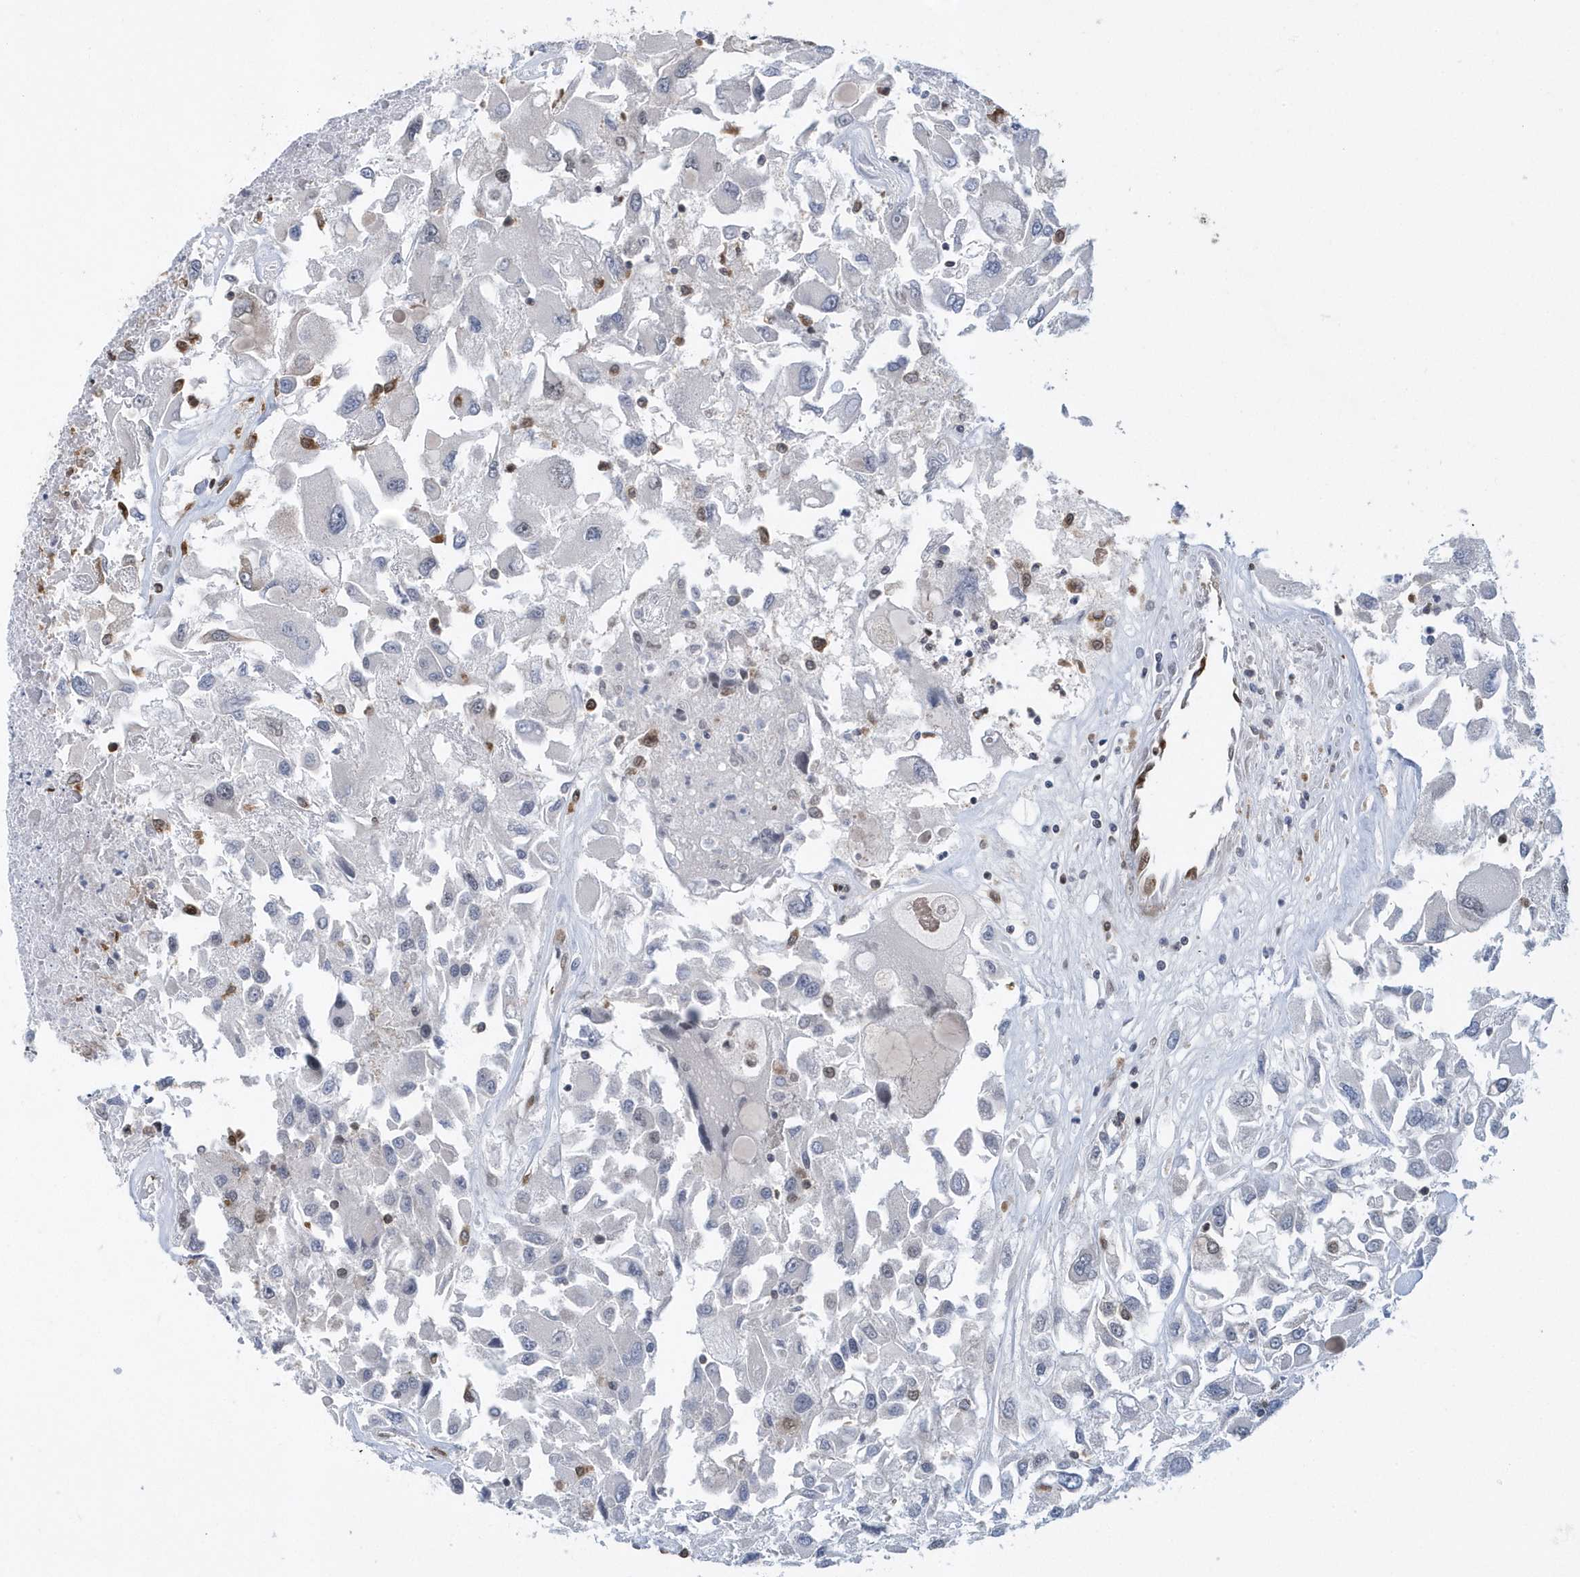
{"staining": {"intensity": "negative", "quantity": "none", "location": "none"}, "tissue": "renal cancer", "cell_type": "Tumor cells", "image_type": "cancer", "snomed": [{"axis": "morphology", "description": "Adenocarcinoma, NOS"}, {"axis": "topography", "description": "Kidney"}], "caption": "The histopathology image demonstrates no significant positivity in tumor cells of renal cancer.", "gene": "PHF1", "patient": {"sex": "female", "age": 52}}